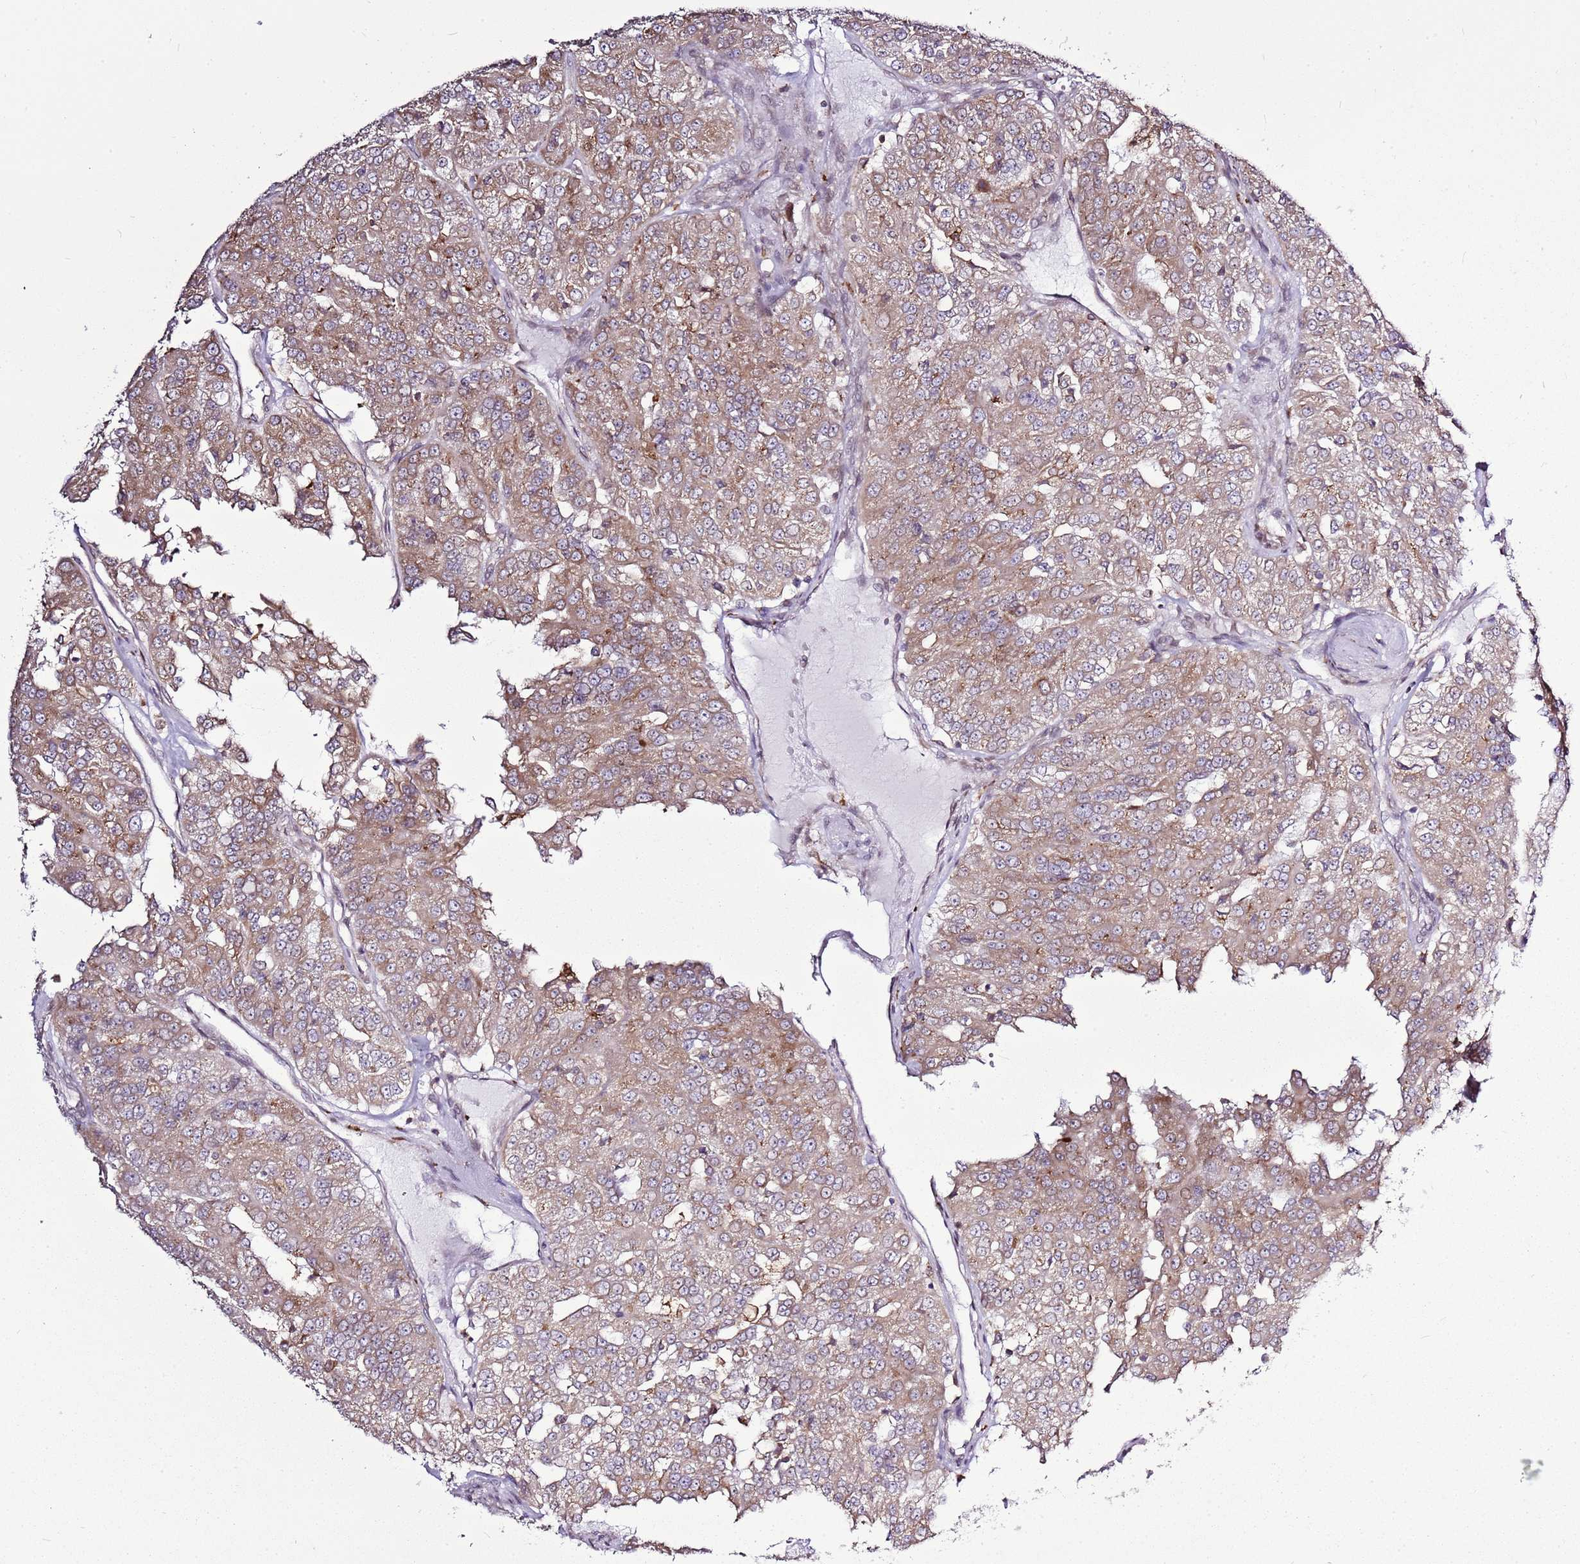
{"staining": {"intensity": "moderate", "quantity": ">75%", "location": "cytoplasmic/membranous"}, "tissue": "renal cancer", "cell_type": "Tumor cells", "image_type": "cancer", "snomed": [{"axis": "morphology", "description": "Adenocarcinoma, NOS"}, {"axis": "topography", "description": "Kidney"}], "caption": "Immunohistochemical staining of human renal cancer (adenocarcinoma) exhibits medium levels of moderate cytoplasmic/membranous positivity in about >75% of tumor cells.", "gene": "TMED10", "patient": {"sex": "female", "age": 63}}